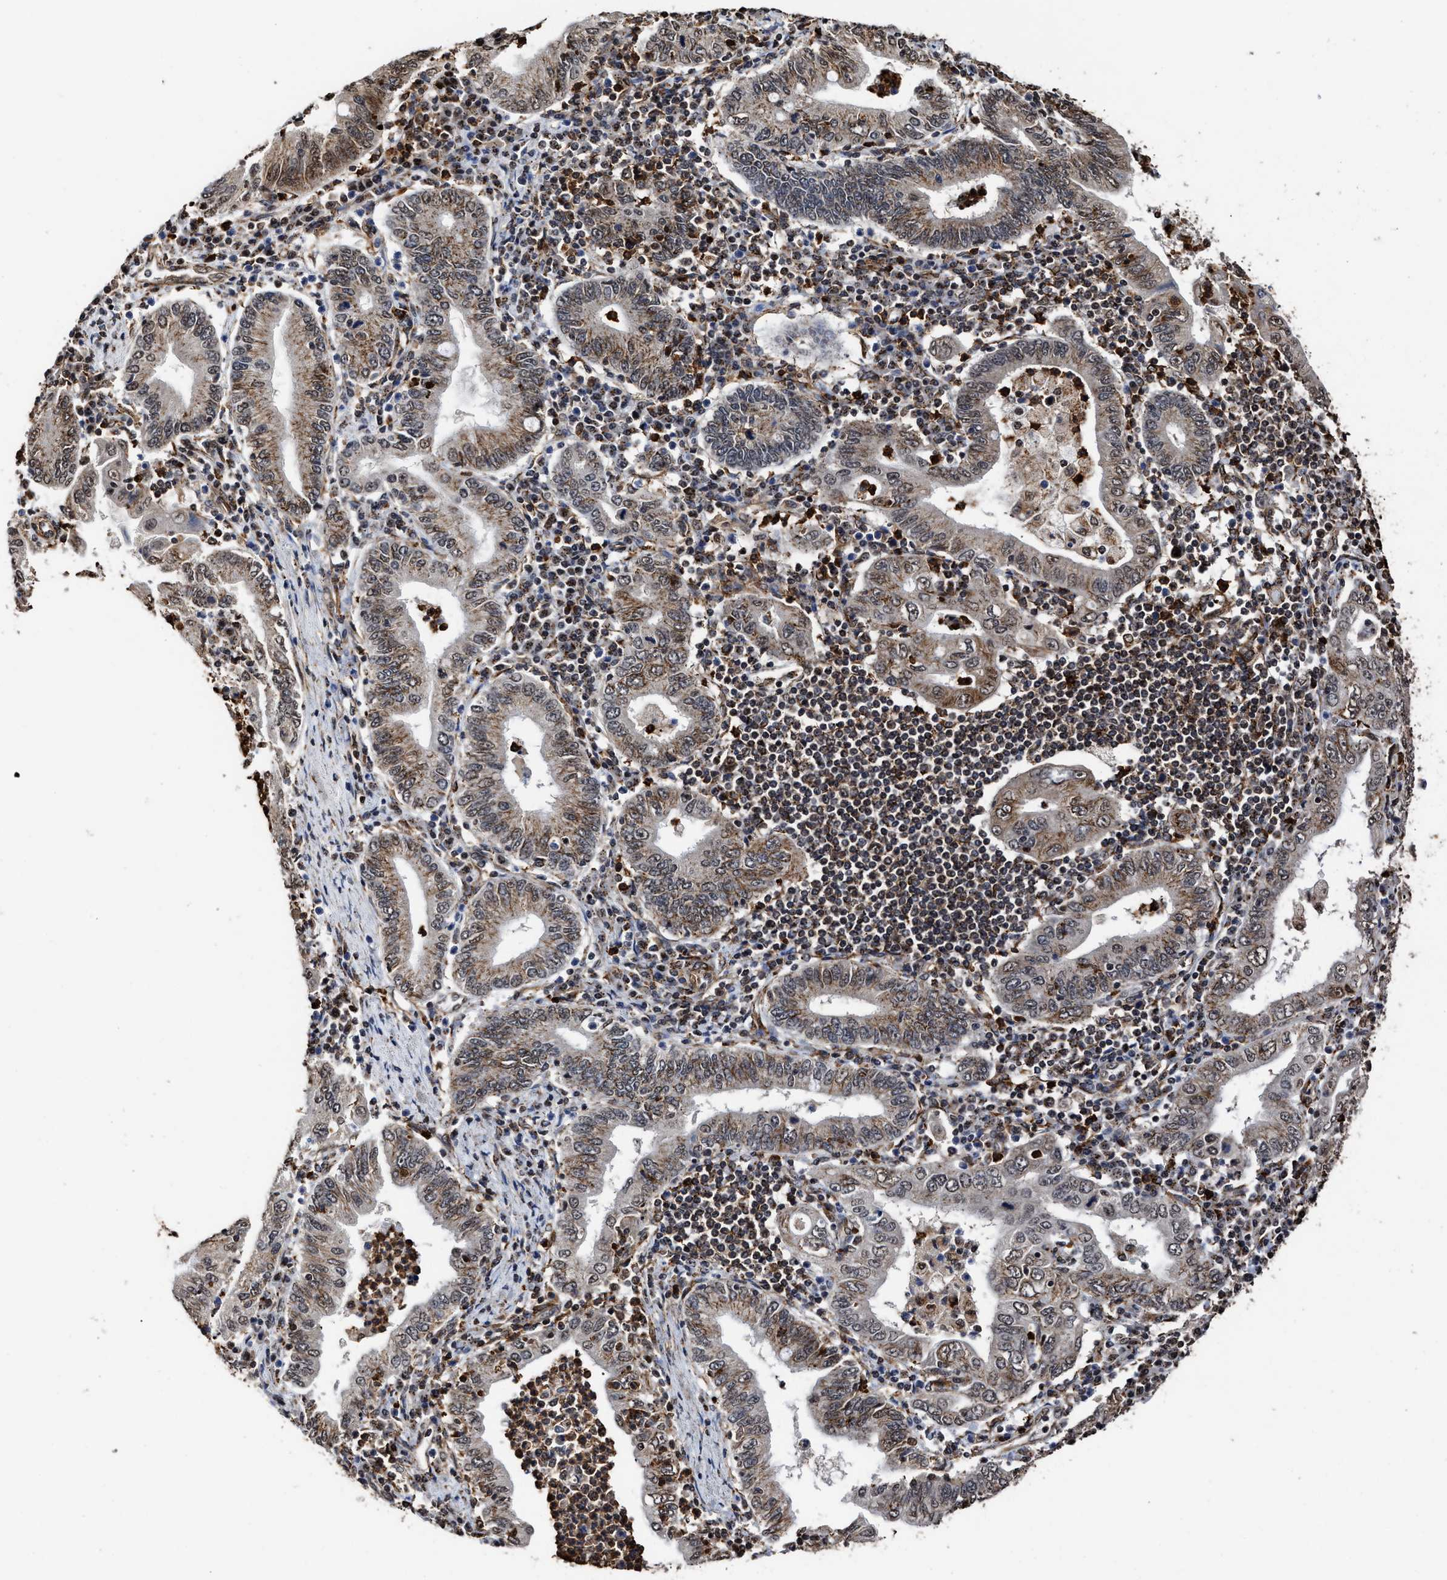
{"staining": {"intensity": "moderate", "quantity": ">75%", "location": "cytoplasmic/membranous,nuclear"}, "tissue": "stomach cancer", "cell_type": "Tumor cells", "image_type": "cancer", "snomed": [{"axis": "morphology", "description": "Normal tissue, NOS"}, {"axis": "morphology", "description": "Adenocarcinoma, NOS"}, {"axis": "topography", "description": "Esophagus"}, {"axis": "topography", "description": "Stomach, upper"}, {"axis": "topography", "description": "Peripheral nerve tissue"}], "caption": "Brown immunohistochemical staining in adenocarcinoma (stomach) displays moderate cytoplasmic/membranous and nuclear positivity in about >75% of tumor cells.", "gene": "SEPTIN2", "patient": {"sex": "male", "age": 62}}